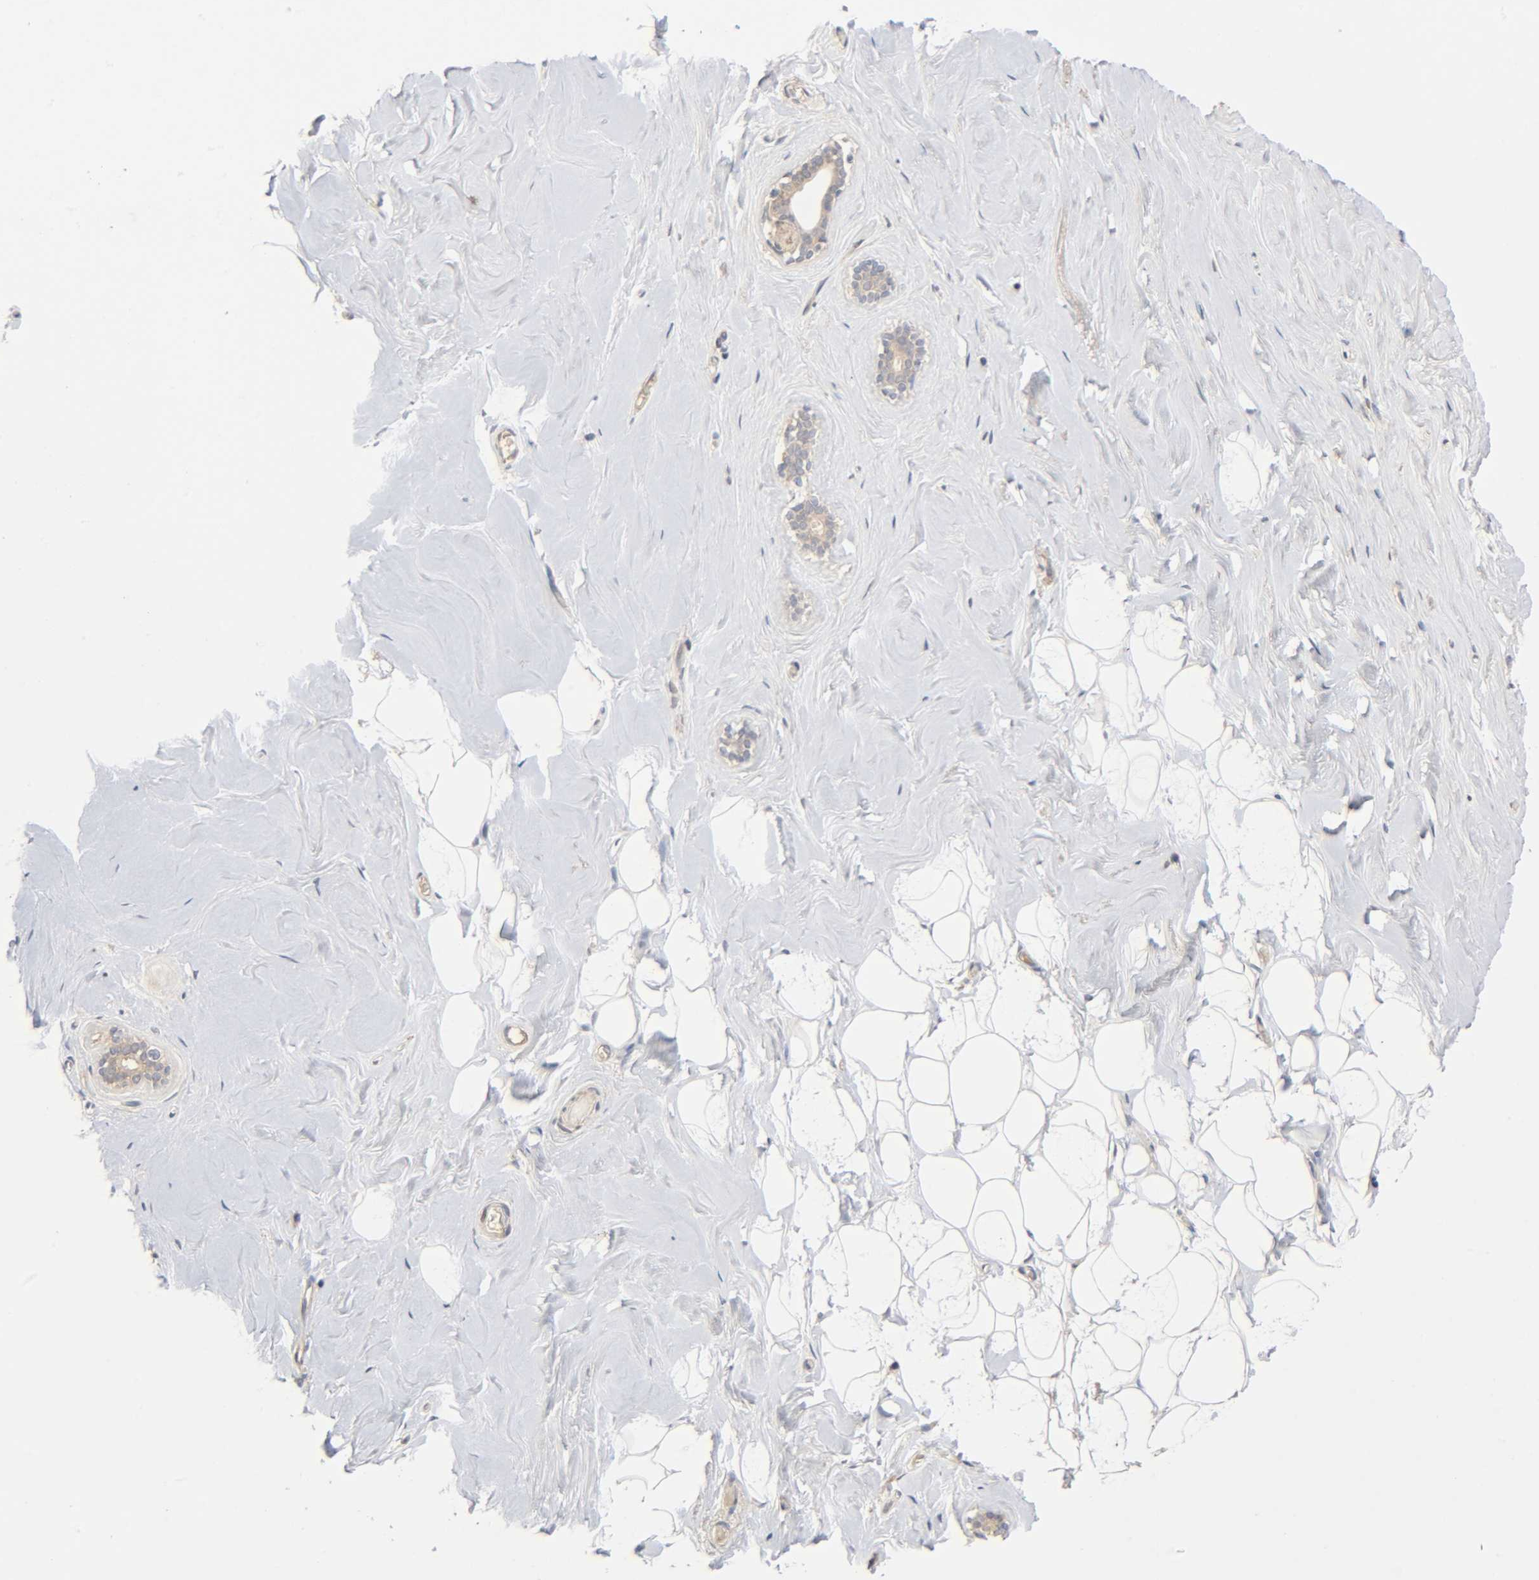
{"staining": {"intensity": "negative", "quantity": "none", "location": "none"}, "tissue": "breast", "cell_type": "Adipocytes", "image_type": "normal", "snomed": [{"axis": "morphology", "description": "Normal tissue, NOS"}, {"axis": "topography", "description": "Breast"}], "caption": "A photomicrograph of breast stained for a protein demonstrates no brown staining in adipocytes. Brightfield microscopy of immunohistochemistry stained with DAB (brown) and hematoxylin (blue), captured at high magnification.", "gene": "CPB2", "patient": {"sex": "female", "age": 75}}